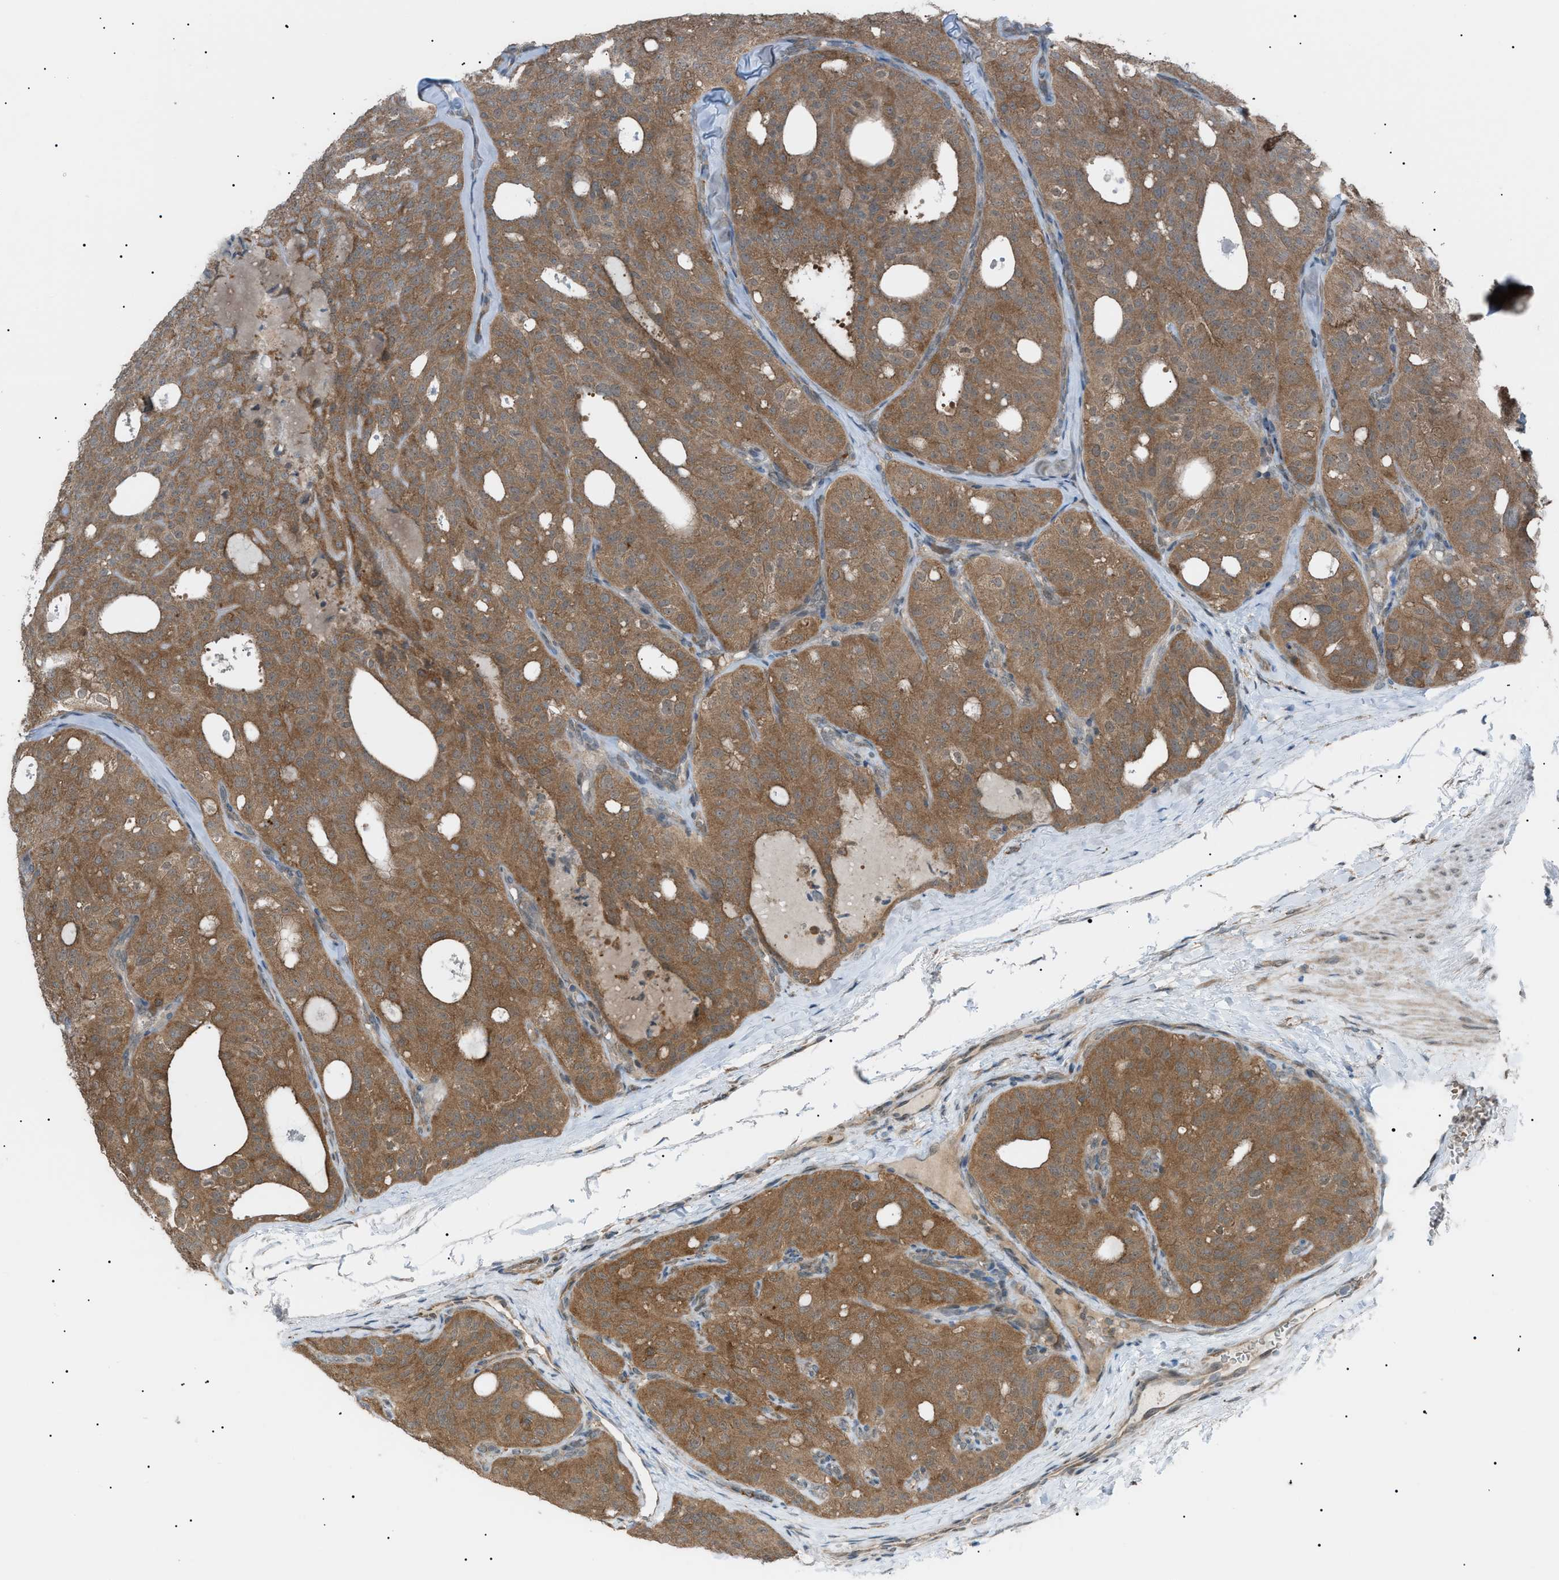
{"staining": {"intensity": "moderate", "quantity": ">75%", "location": "cytoplasmic/membranous"}, "tissue": "thyroid cancer", "cell_type": "Tumor cells", "image_type": "cancer", "snomed": [{"axis": "morphology", "description": "Follicular adenoma carcinoma, NOS"}, {"axis": "topography", "description": "Thyroid gland"}], "caption": "DAB (3,3'-diaminobenzidine) immunohistochemical staining of thyroid follicular adenoma carcinoma demonstrates moderate cytoplasmic/membranous protein staining in approximately >75% of tumor cells.", "gene": "LPIN2", "patient": {"sex": "male", "age": 75}}